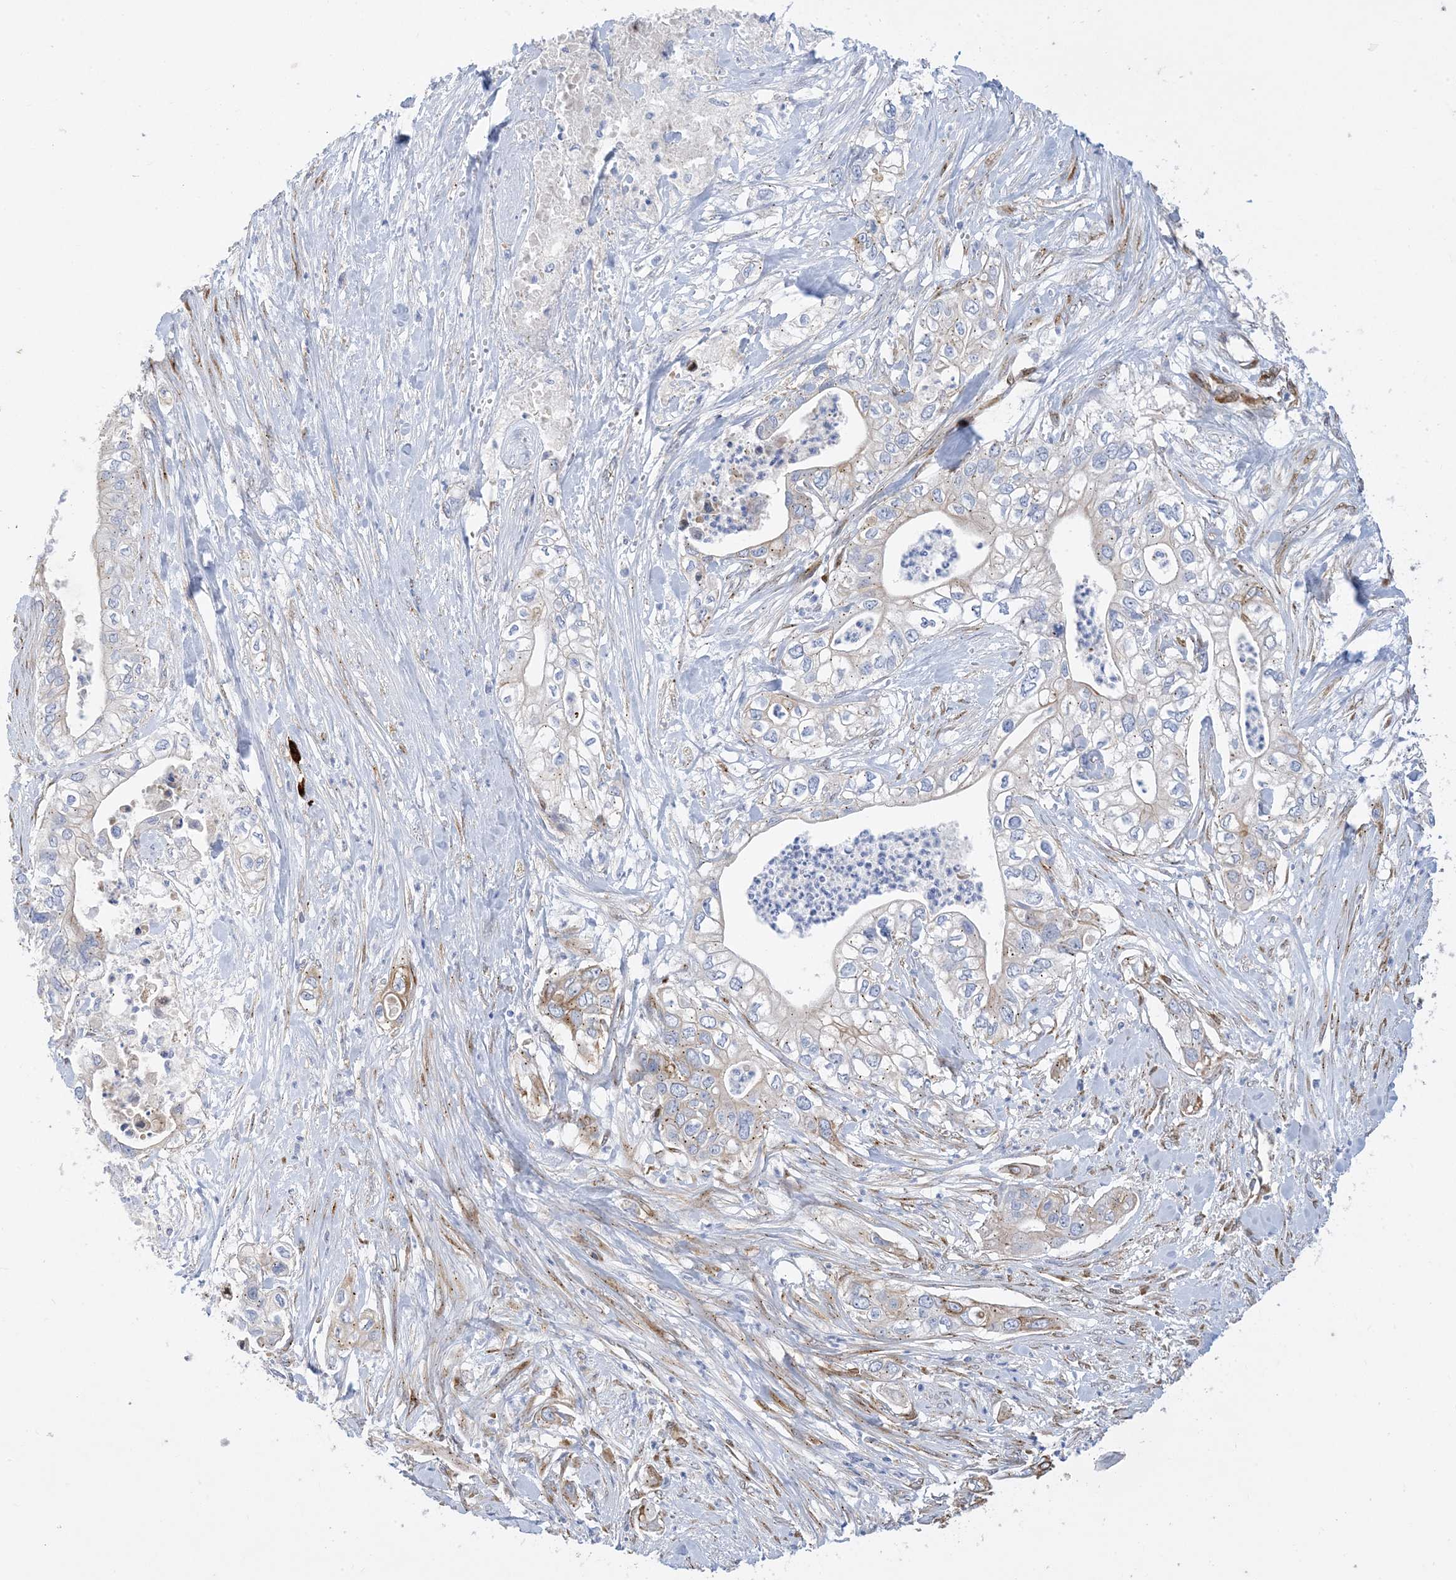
{"staining": {"intensity": "moderate", "quantity": "<25%", "location": "cytoplasmic/membranous"}, "tissue": "pancreatic cancer", "cell_type": "Tumor cells", "image_type": "cancer", "snomed": [{"axis": "morphology", "description": "Adenocarcinoma, NOS"}, {"axis": "topography", "description": "Pancreas"}], "caption": "The photomicrograph exhibits staining of pancreatic cancer, revealing moderate cytoplasmic/membranous protein positivity (brown color) within tumor cells.", "gene": "RBMS3", "patient": {"sex": "female", "age": 78}}